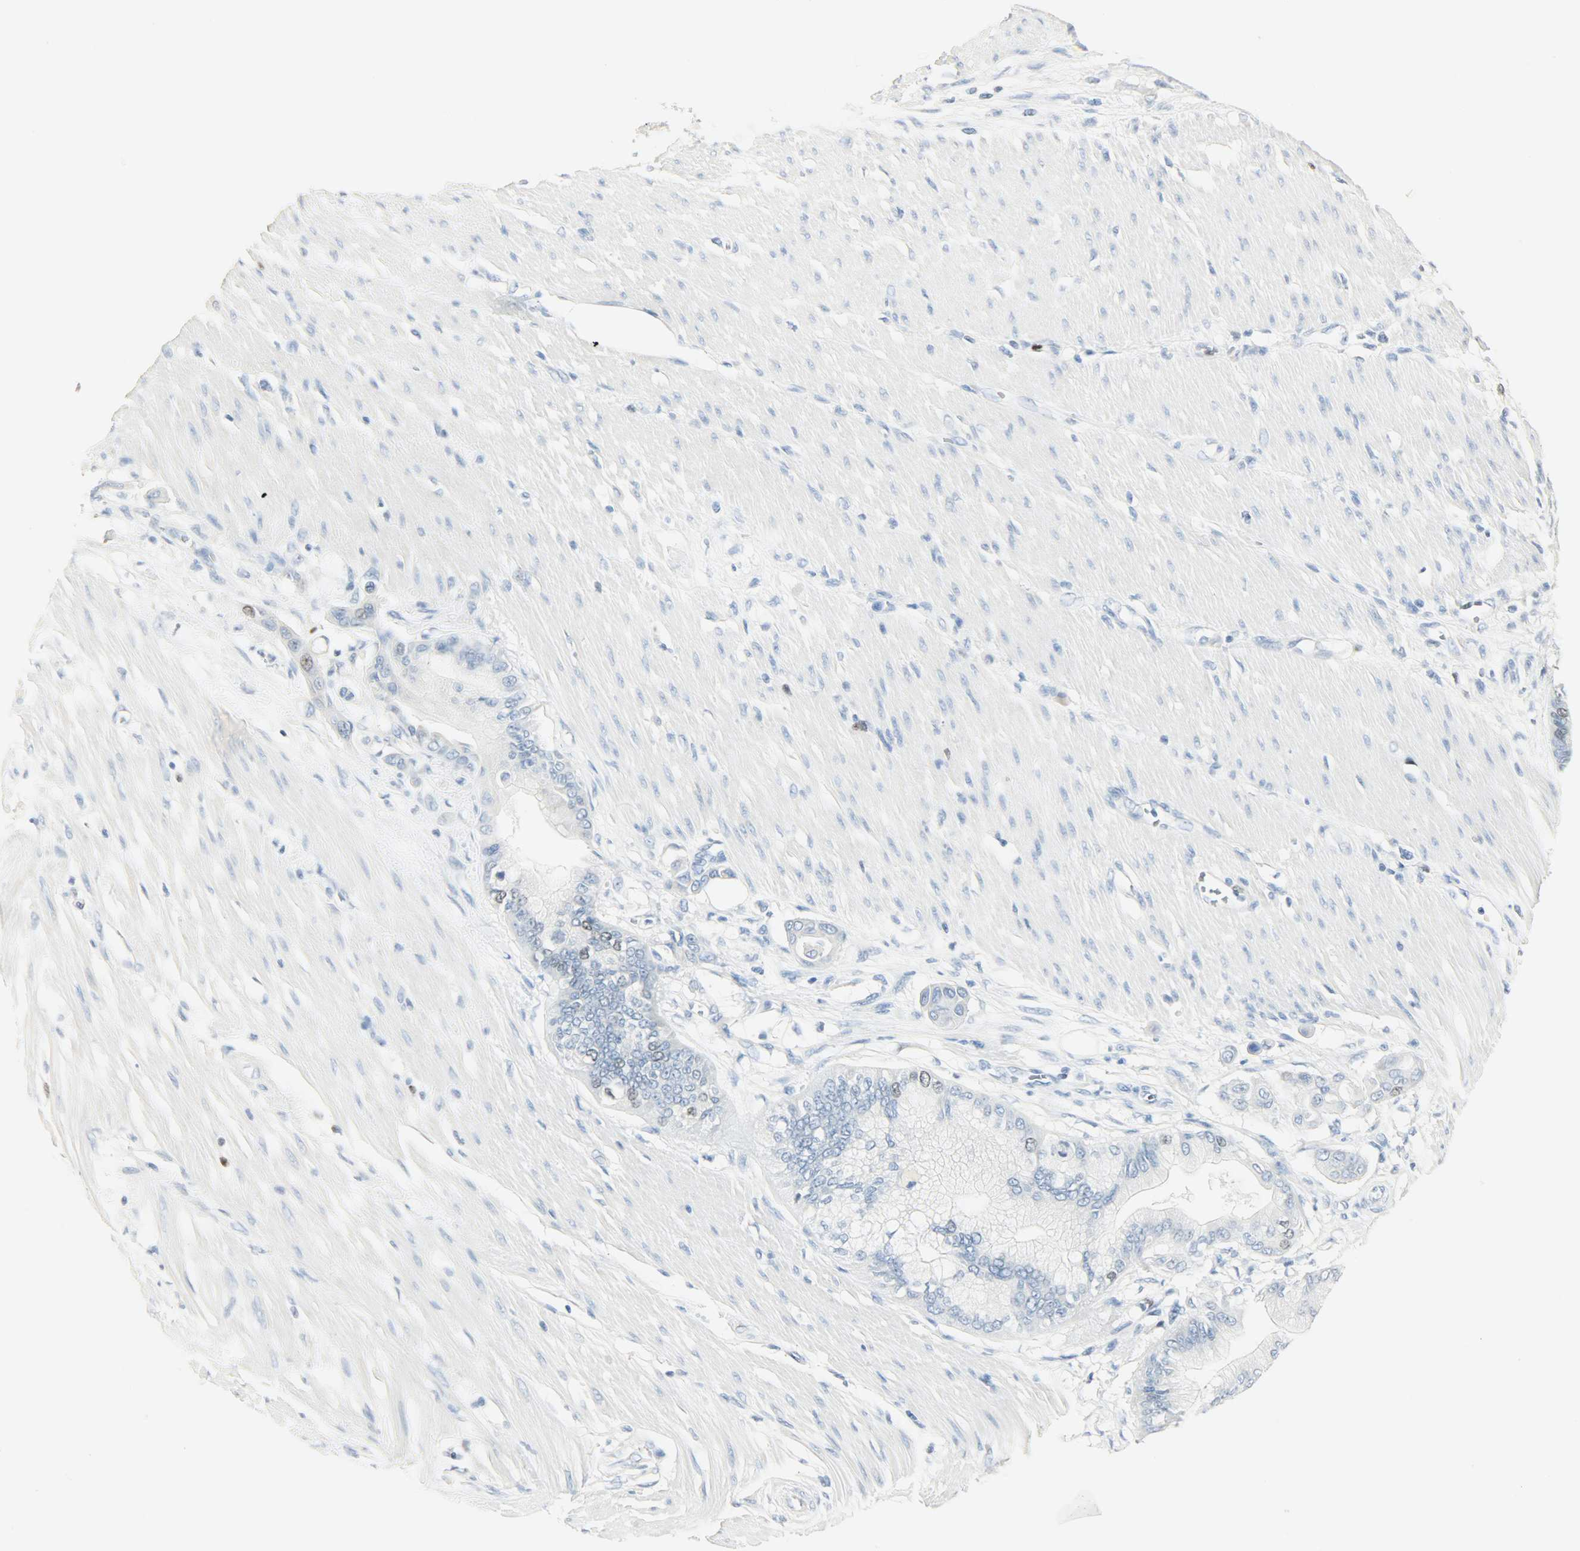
{"staining": {"intensity": "negative", "quantity": "none", "location": "none"}, "tissue": "pancreatic cancer", "cell_type": "Tumor cells", "image_type": "cancer", "snomed": [{"axis": "morphology", "description": "Adenocarcinoma, NOS"}, {"axis": "morphology", "description": "Adenocarcinoma, metastatic, NOS"}, {"axis": "topography", "description": "Lymph node"}, {"axis": "topography", "description": "Pancreas"}, {"axis": "topography", "description": "Duodenum"}], "caption": "Immunohistochemistry photomicrograph of neoplastic tissue: adenocarcinoma (pancreatic) stained with DAB reveals no significant protein staining in tumor cells.", "gene": "HELLS", "patient": {"sex": "female", "age": 64}}